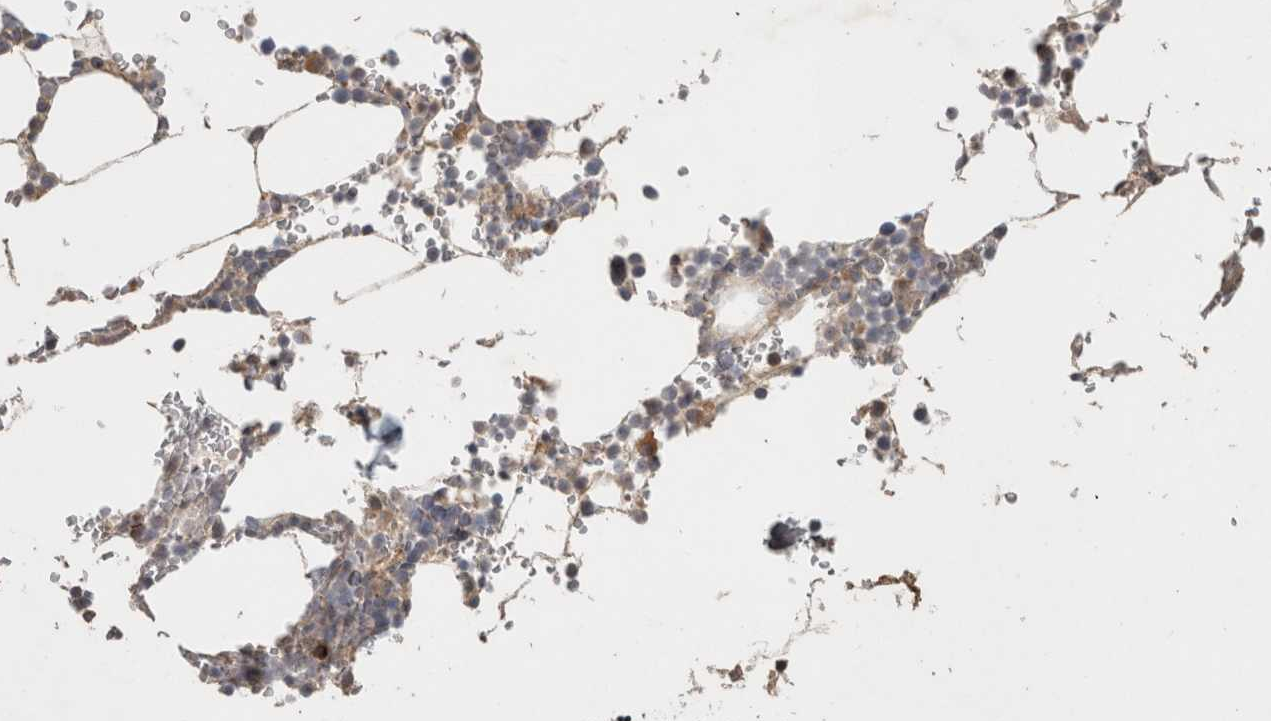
{"staining": {"intensity": "moderate", "quantity": "25%-75%", "location": "cytoplasmic/membranous"}, "tissue": "bone marrow", "cell_type": "Hematopoietic cells", "image_type": "normal", "snomed": [{"axis": "morphology", "description": "Normal tissue, NOS"}, {"axis": "topography", "description": "Bone marrow"}], "caption": "Bone marrow stained with immunohistochemistry (IHC) reveals moderate cytoplasmic/membranous staining in about 25%-75% of hematopoietic cells.", "gene": "SIPA1L2", "patient": {"sex": "male", "age": 70}}